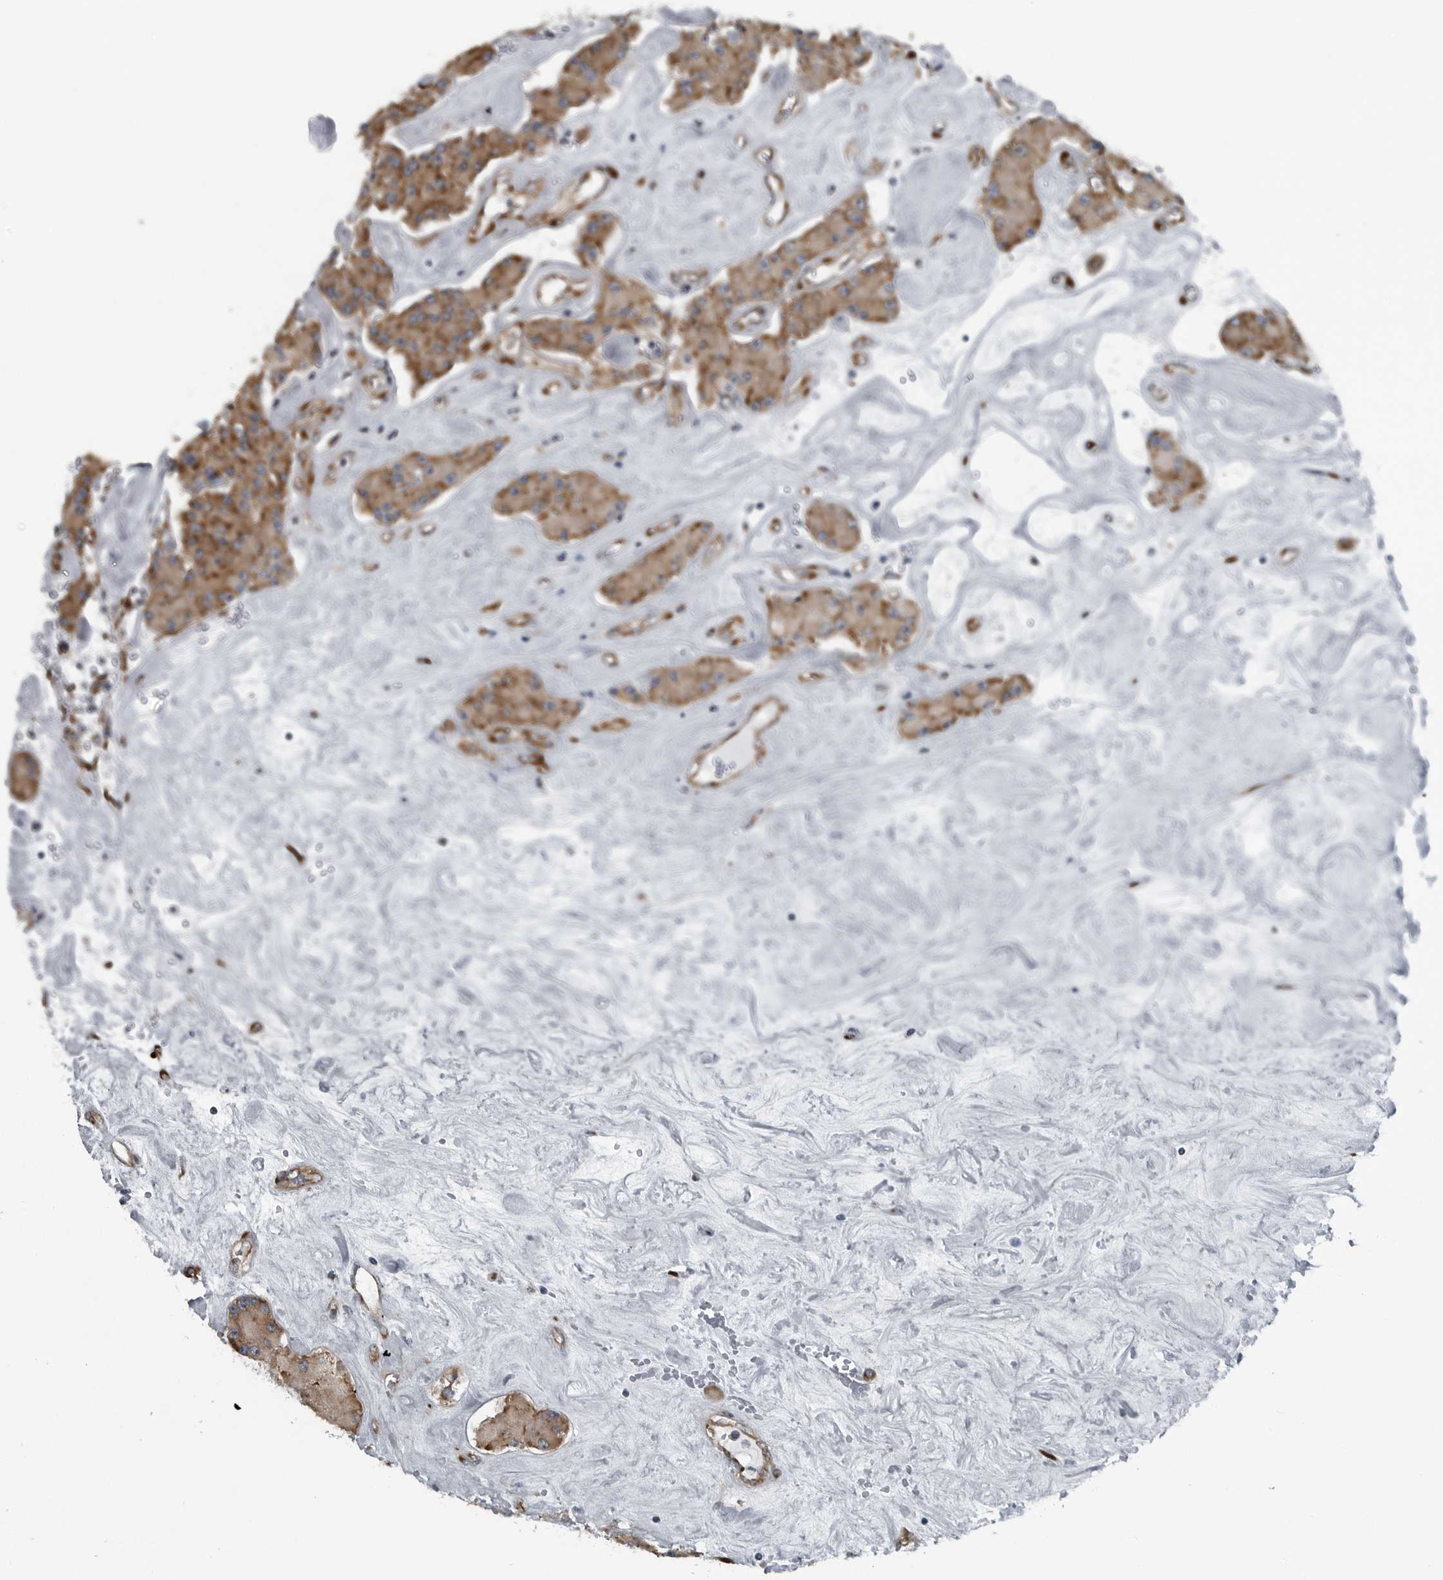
{"staining": {"intensity": "moderate", "quantity": ">75%", "location": "cytoplasmic/membranous"}, "tissue": "carcinoid", "cell_type": "Tumor cells", "image_type": "cancer", "snomed": [{"axis": "morphology", "description": "Carcinoid, malignant, NOS"}, {"axis": "topography", "description": "Pancreas"}], "caption": "High-power microscopy captured an IHC micrograph of carcinoid, revealing moderate cytoplasmic/membranous expression in about >75% of tumor cells.", "gene": "CEP85", "patient": {"sex": "male", "age": 41}}